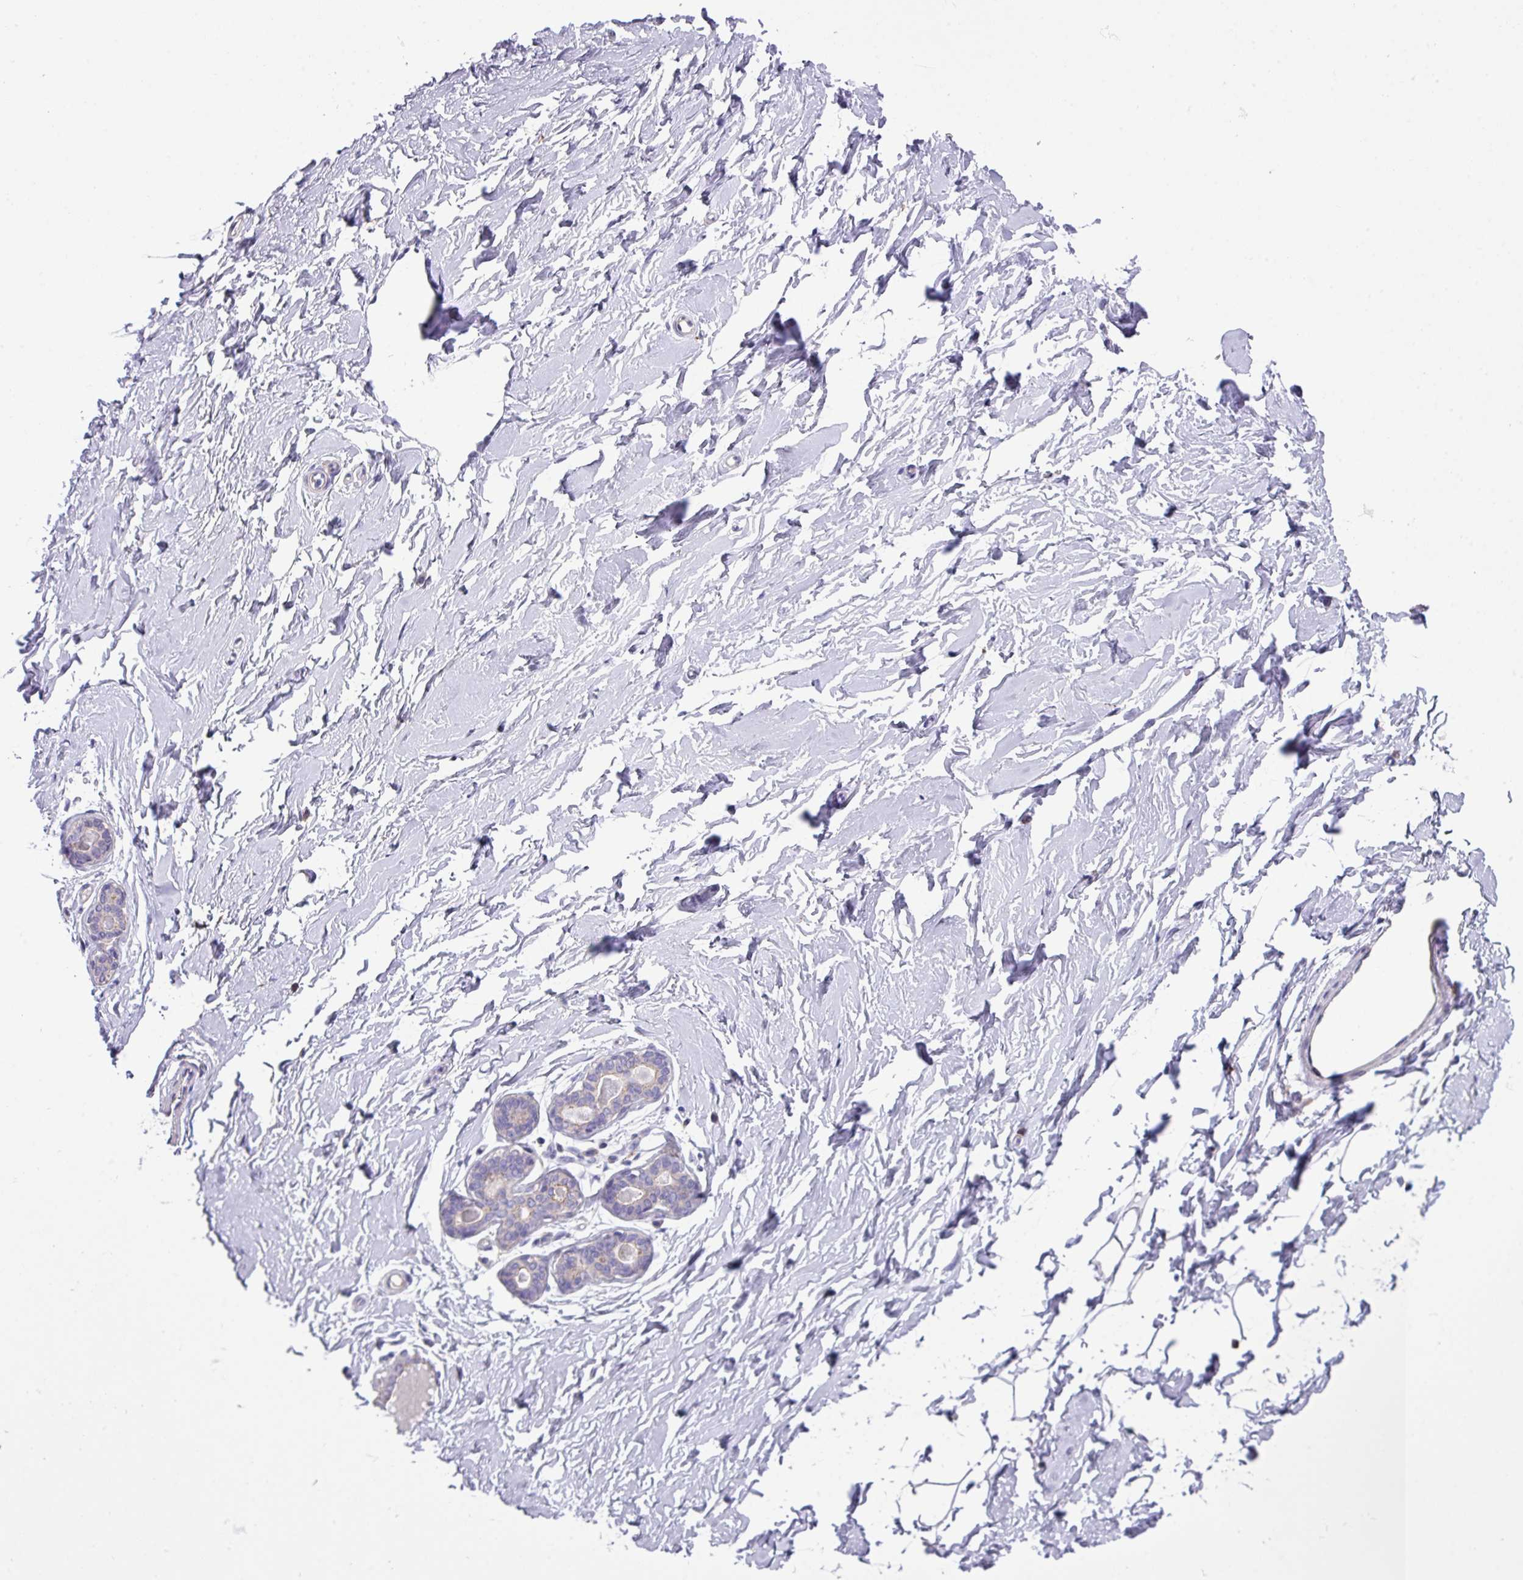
{"staining": {"intensity": "negative", "quantity": "none", "location": "none"}, "tissue": "breast", "cell_type": "Adipocytes", "image_type": "normal", "snomed": [{"axis": "morphology", "description": "Normal tissue, NOS"}, {"axis": "topography", "description": "Breast"}], "caption": "An immunohistochemistry micrograph of unremarkable breast is shown. There is no staining in adipocytes of breast.", "gene": "IQCJ", "patient": {"sex": "female", "age": 23}}